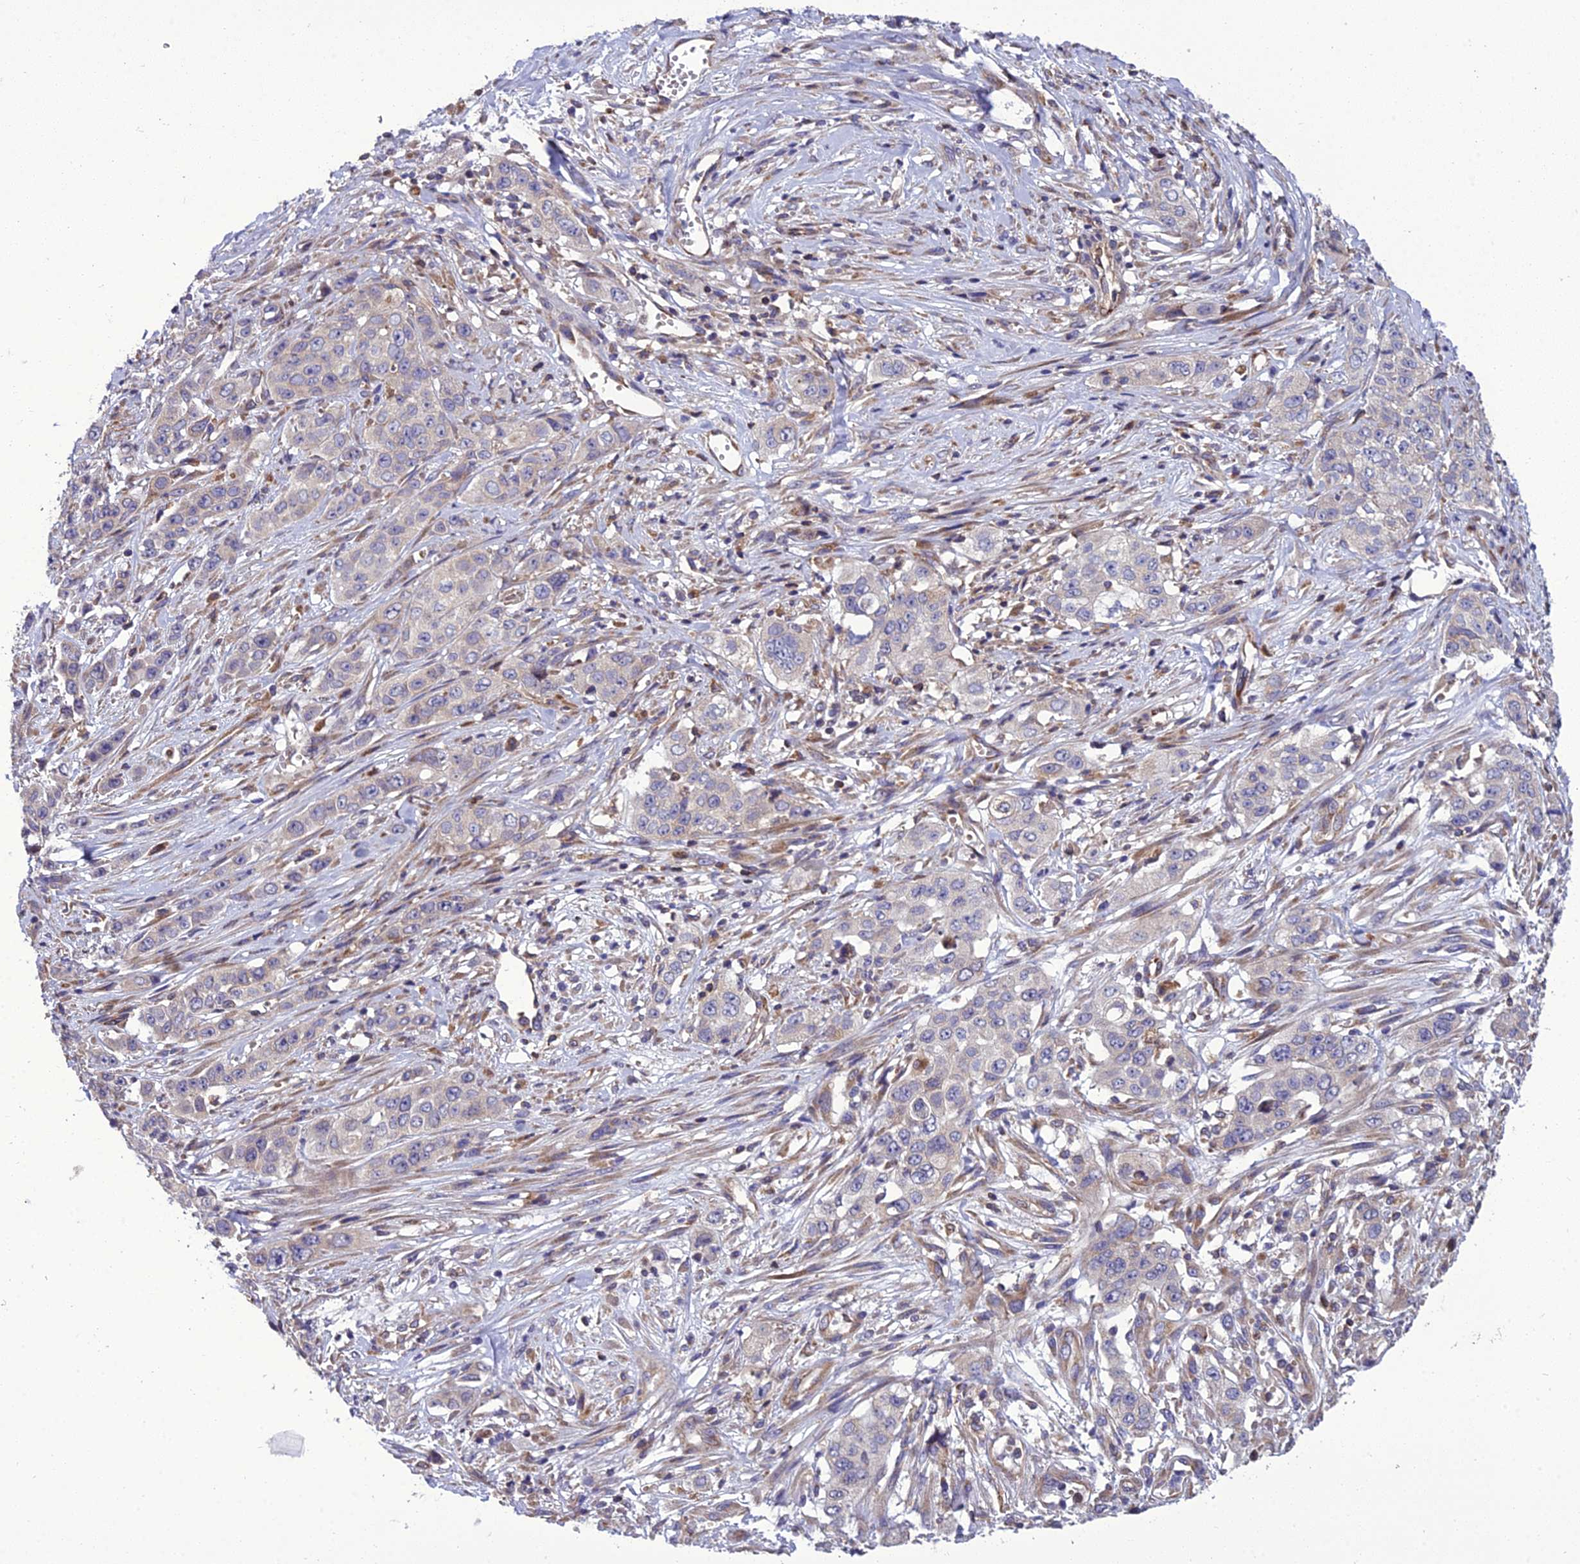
{"staining": {"intensity": "negative", "quantity": "none", "location": "none"}, "tissue": "stomach cancer", "cell_type": "Tumor cells", "image_type": "cancer", "snomed": [{"axis": "morphology", "description": "Adenocarcinoma, NOS"}, {"axis": "topography", "description": "Stomach, upper"}], "caption": "A histopathology image of adenocarcinoma (stomach) stained for a protein demonstrates no brown staining in tumor cells. Brightfield microscopy of IHC stained with DAB (brown) and hematoxylin (blue), captured at high magnification.", "gene": "GIMAP1", "patient": {"sex": "male", "age": 62}}